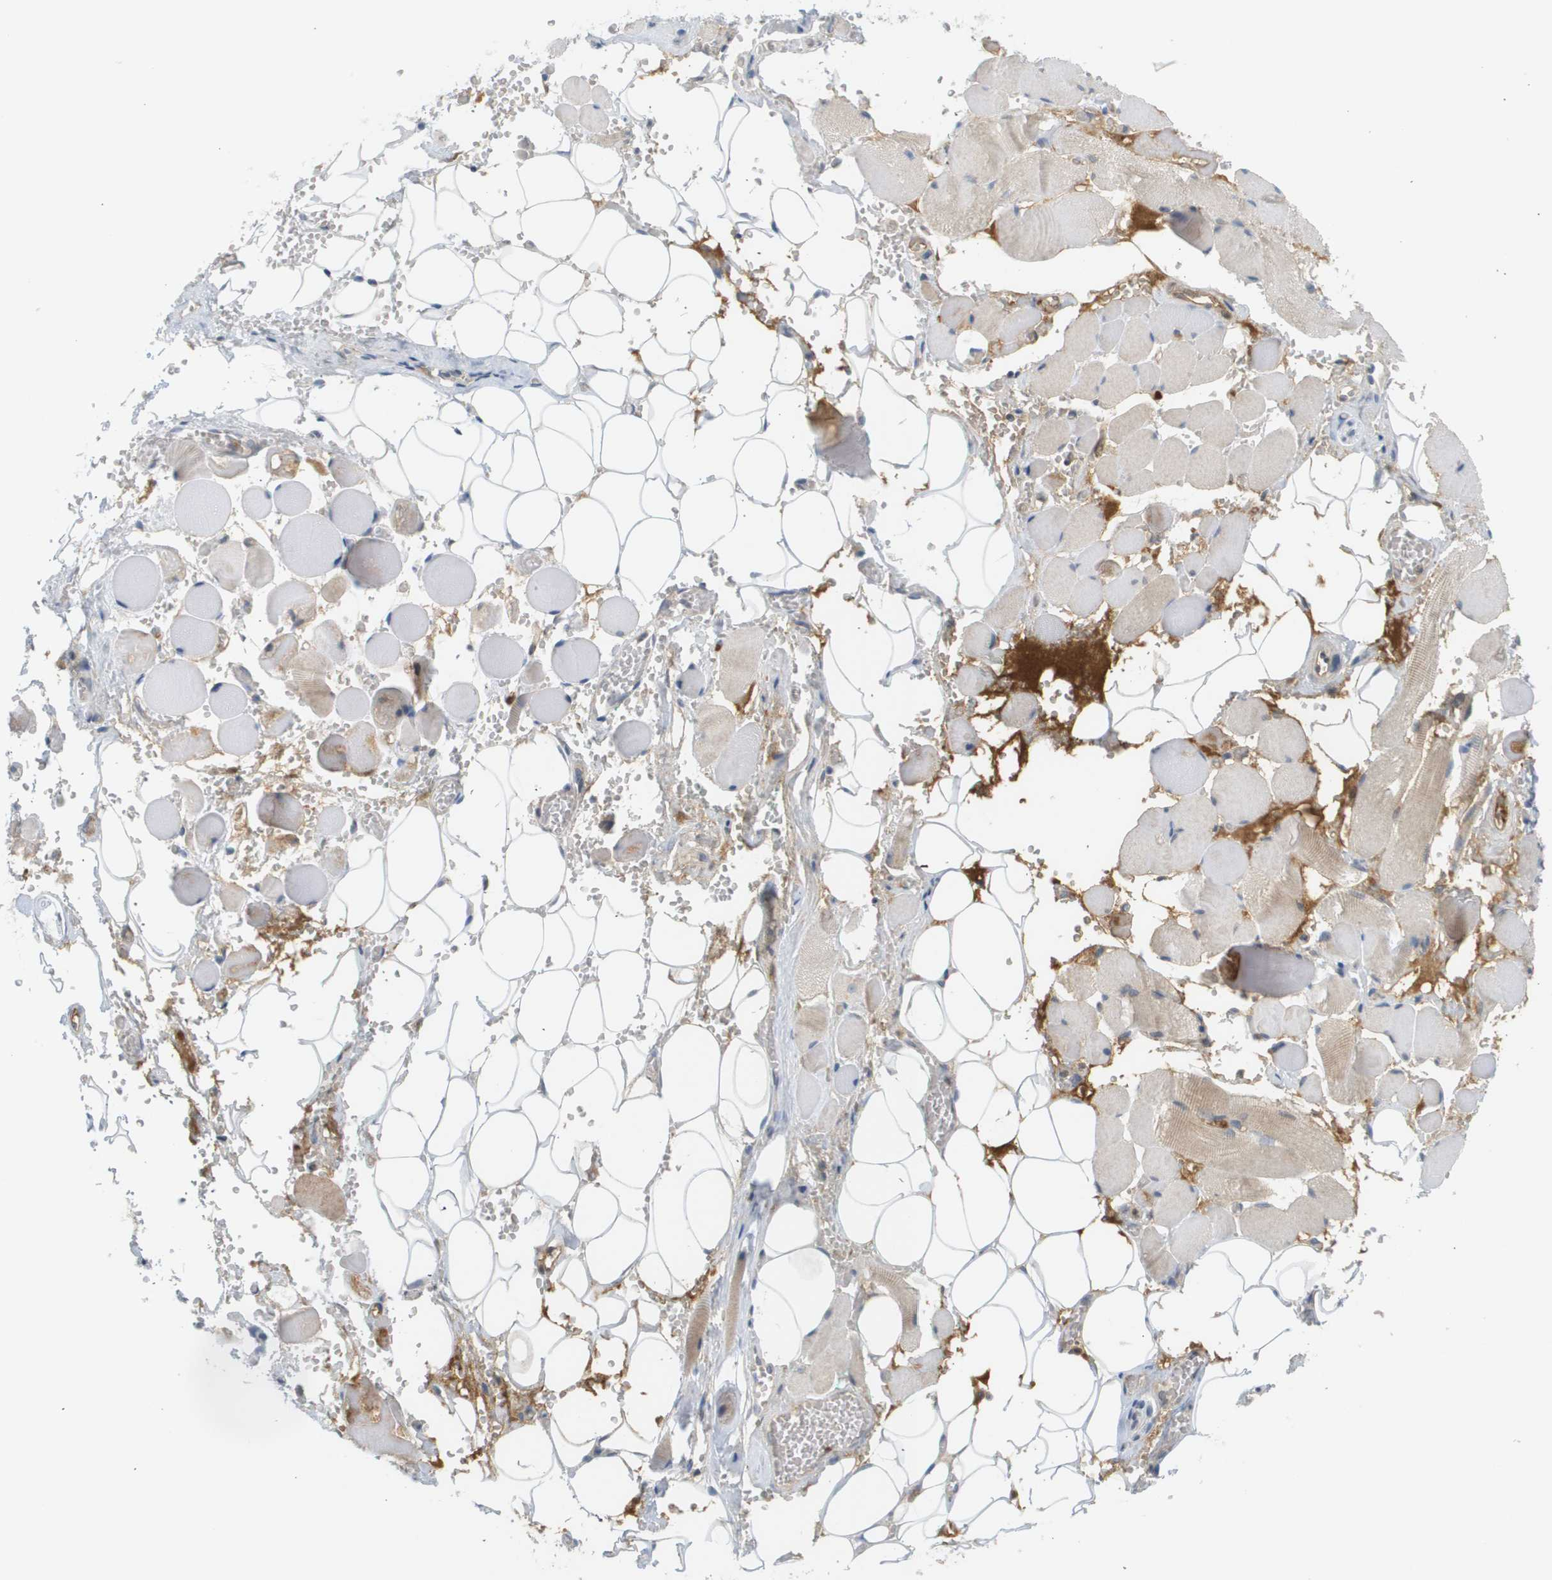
{"staining": {"intensity": "weak", "quantity": "25%-75%", "location": "cytoplasmic/membranous"}, "tissue": "adipose tissue", "cell_type": "Adipocytes", "image_type": "normal", "snomed": [{"axis": "morphology", "description": "Squamous cell carcinoma, NOS"}, {"axis": "topography", "description": "Oral tissue"}, {"axis": "topography", "description": "Head-Neck"}], "caption": "Immunohistochemistry histopathology image of unremarkable adipose tissue: human adipose tissue stained using immunohistochemistry shows low levels of weak protein expression localized specifically in the cytoplasmic/membranous of adipocytes, appearing as a cytoplasmic/membranous brown color.", "gene": "PROC", "patient": {"sex": "female", "age": 50}}